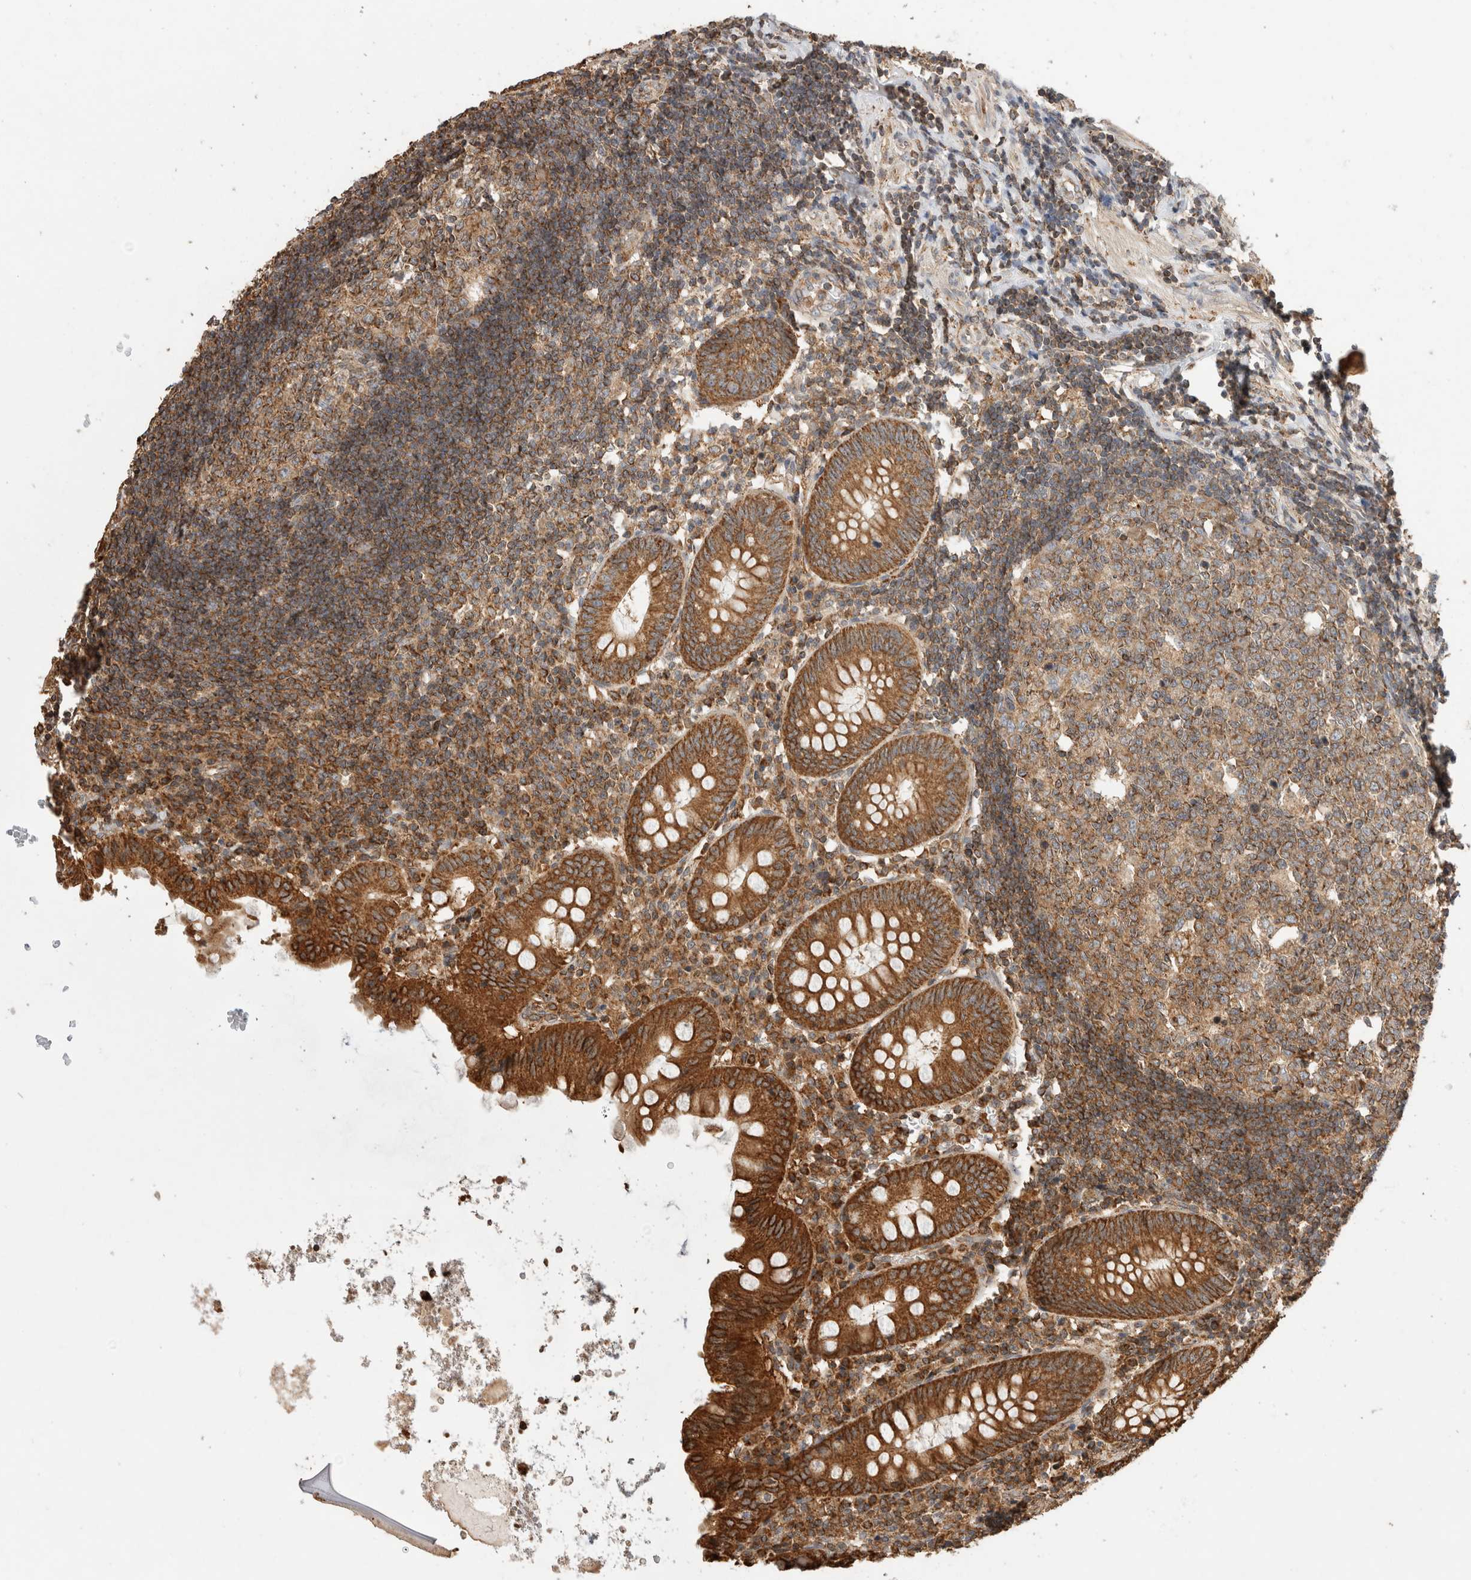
{"staining": {"intensity": "strong", "quantity": ">75%", "location": "cytoplasmic/membranous"}, "tissue": "appendix", "cell_type": "Glandular cells", "image_type": "normal", "snomed": [{"axis": "morphology", "description": "Normal tissue, NOS"}, {"axis": "topography", "description": "Appendix"}], "caption": "Glandular cells show strong cytoplasmic/membranous positivity in approximately >75% of cells in benign appendix.", "gene": "IMMP2L", "patient": {"sex": "female", "age": 54}}